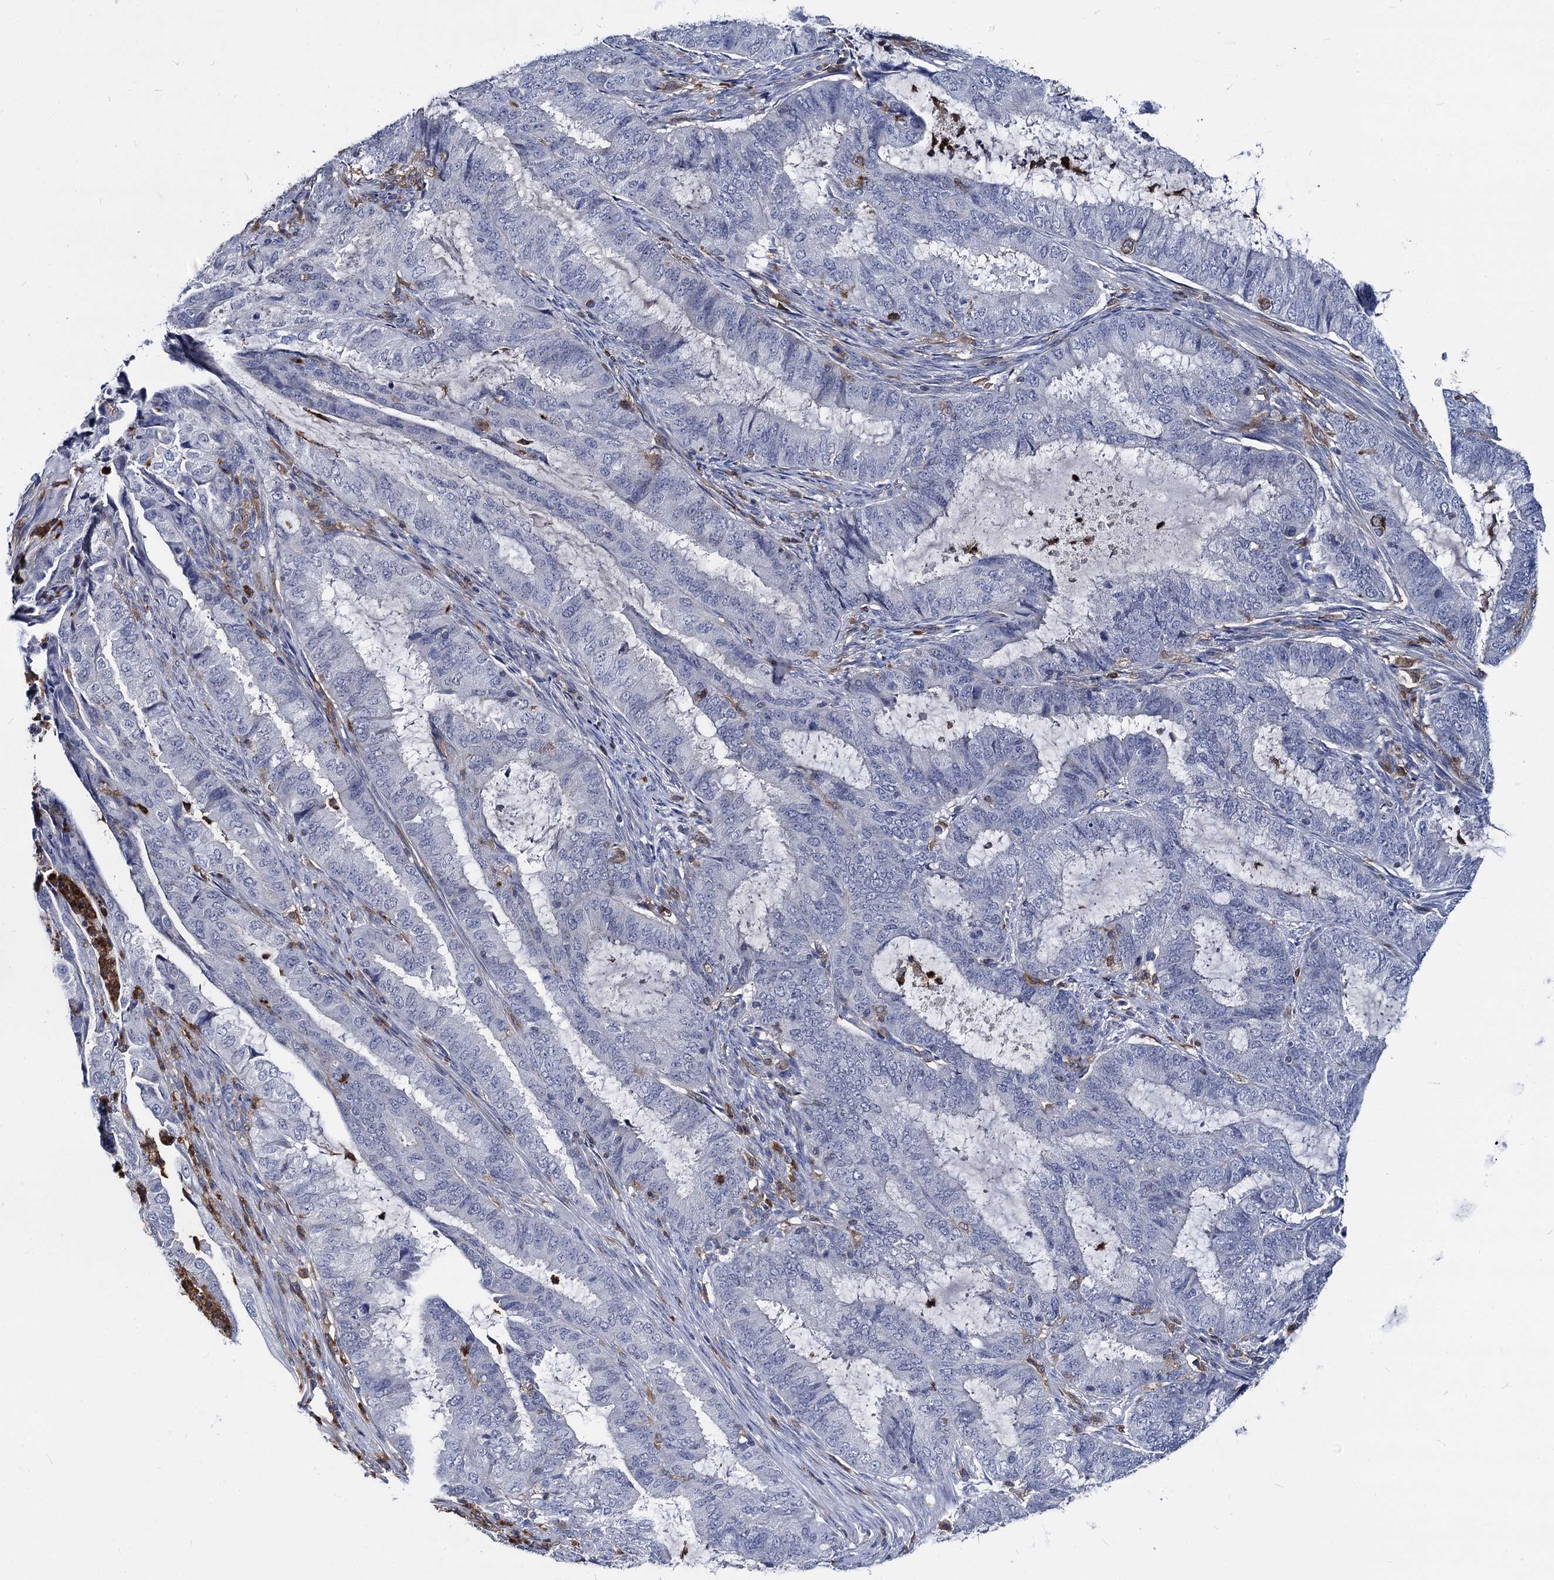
{"staining": {"intensity": "negative", "quantity": "none", "location": "none"}, "tissue": "endometrial cancer", "cell_type": "Tumor cells", "image_type": "cancer", "snomed": [{"axis": "morphology", "description": "Adenocarcinoma, NOS"}, {"axis": "topography", "description": "Endometrium"}], "caption": "Human endometrial cancer stained for a protein using IHC exhibits no positivity in tumor cells.", "gene": "RHOG", "patient": {"sex": "female", "age": 51}}